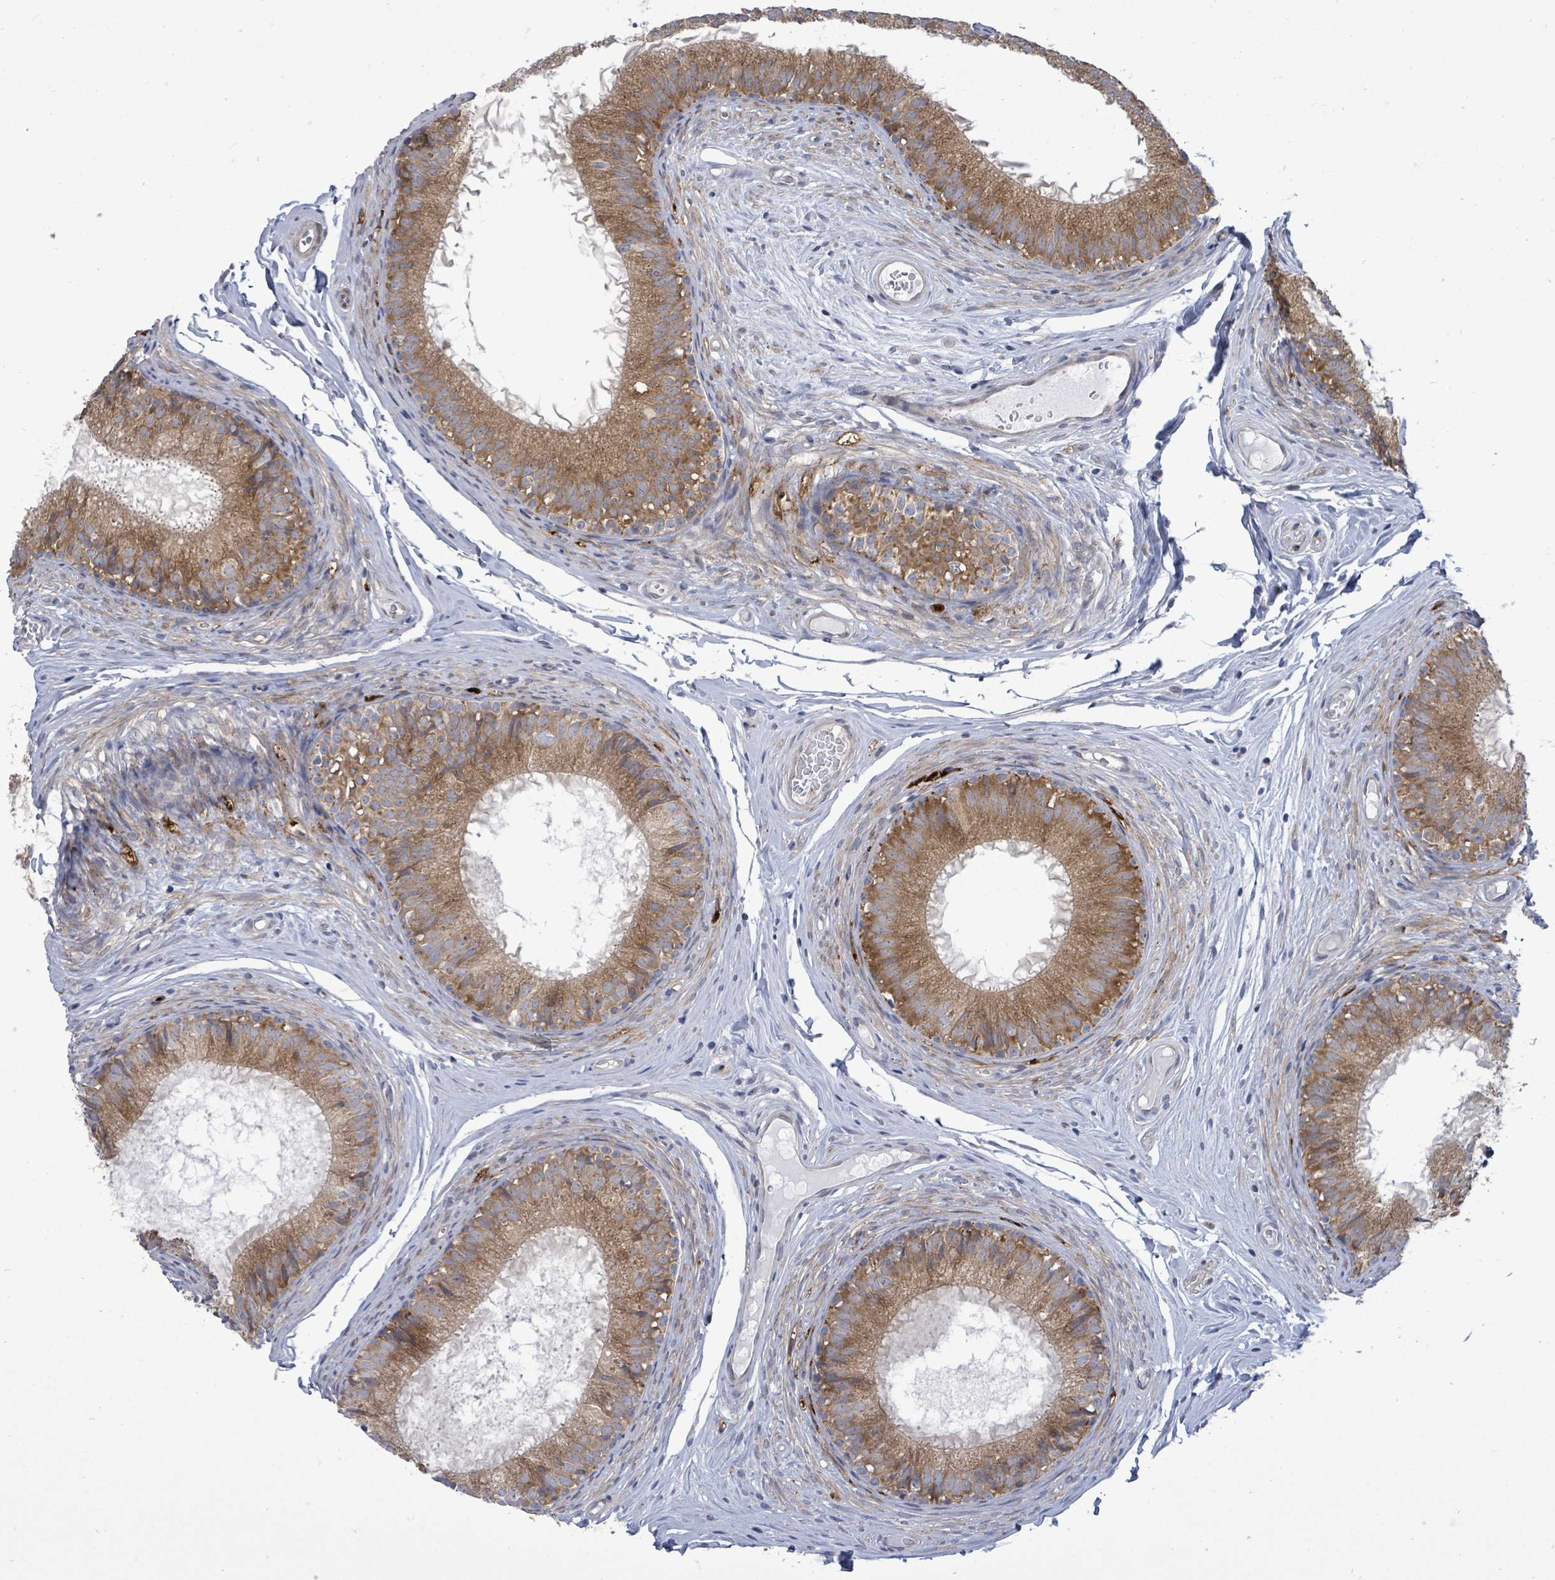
{"staining": {"intensity": "strong", "quantity": ">75%", "location": "cytoplasmic/membranous"}, "tissue": "epididymis", "cell_type": "Glandular cells", "image_type": "normal", "snomed": [{"axis": "morphology", "description": "Normal tissue, NOS"}, {"axis": "topography", "description": "Epididymis"}], "caption": "Strong cytoplasmic/membranous staining is seen in about >75% of glandular cells in normal epididymis.", "gene": "SAR1A", "patient": {"sex": "male", "age": 25}}